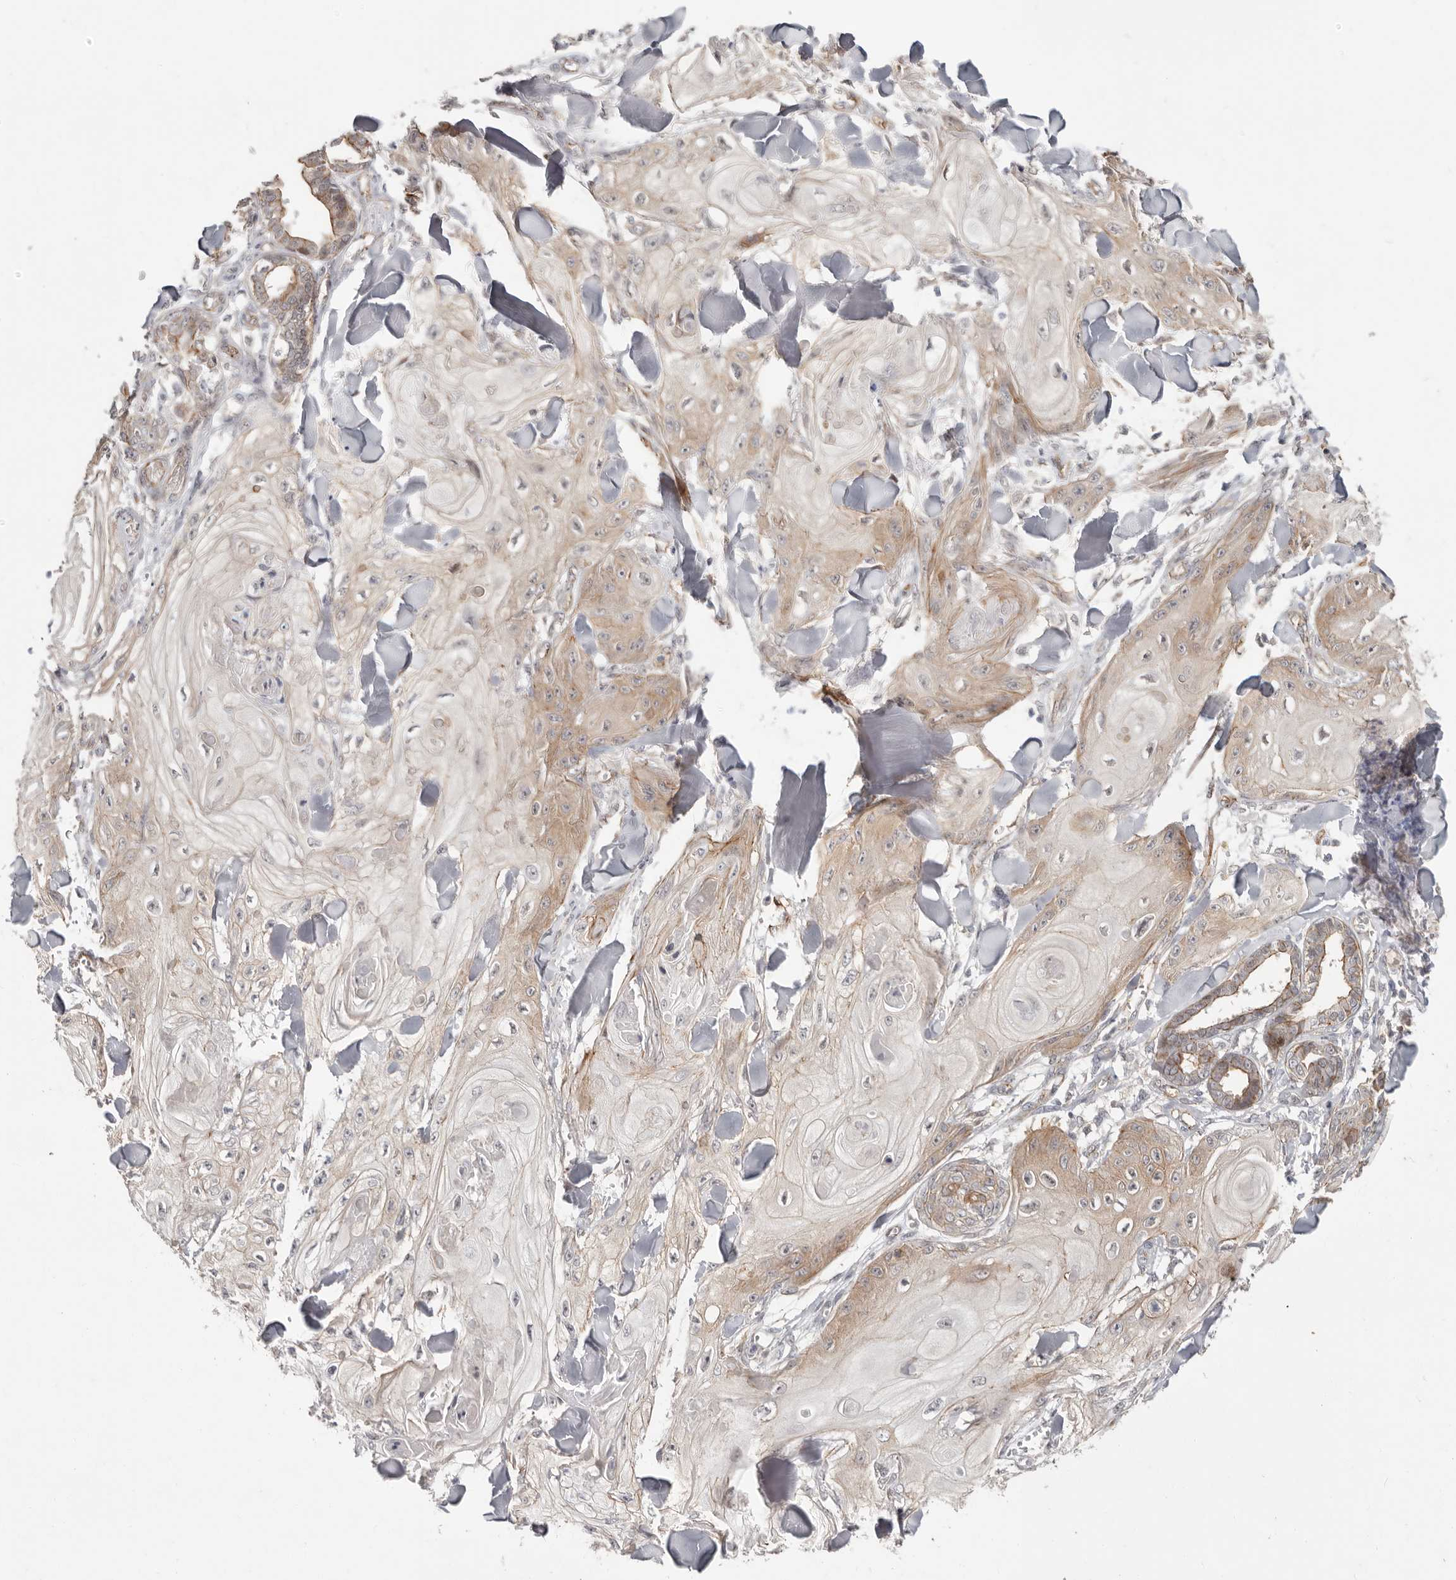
{"staining": {"intensity": "weak", "quantity": "25%-75%", "location": "cytoplasmic/membranous"}, "tissue": "skin cancer", "cell_type": "Tumor cells", "image_type": "cancer", "snomed": [{"axis": "morphology", "description": "Squamous cell carcinoma, NOS"}, {"axis": "topography", "description": "Skin"}], "caption": "DAB (3,3'-diaminobenzidine) immunohistochemical staining of skin cancer (squamous cell carcinoma) demonstrates weak cytoplasmic/membranous protein positivity in about 25%-75% of tumor cells.", "gene": "SZT2", "patient": {"sex": "male", "age": 74}}